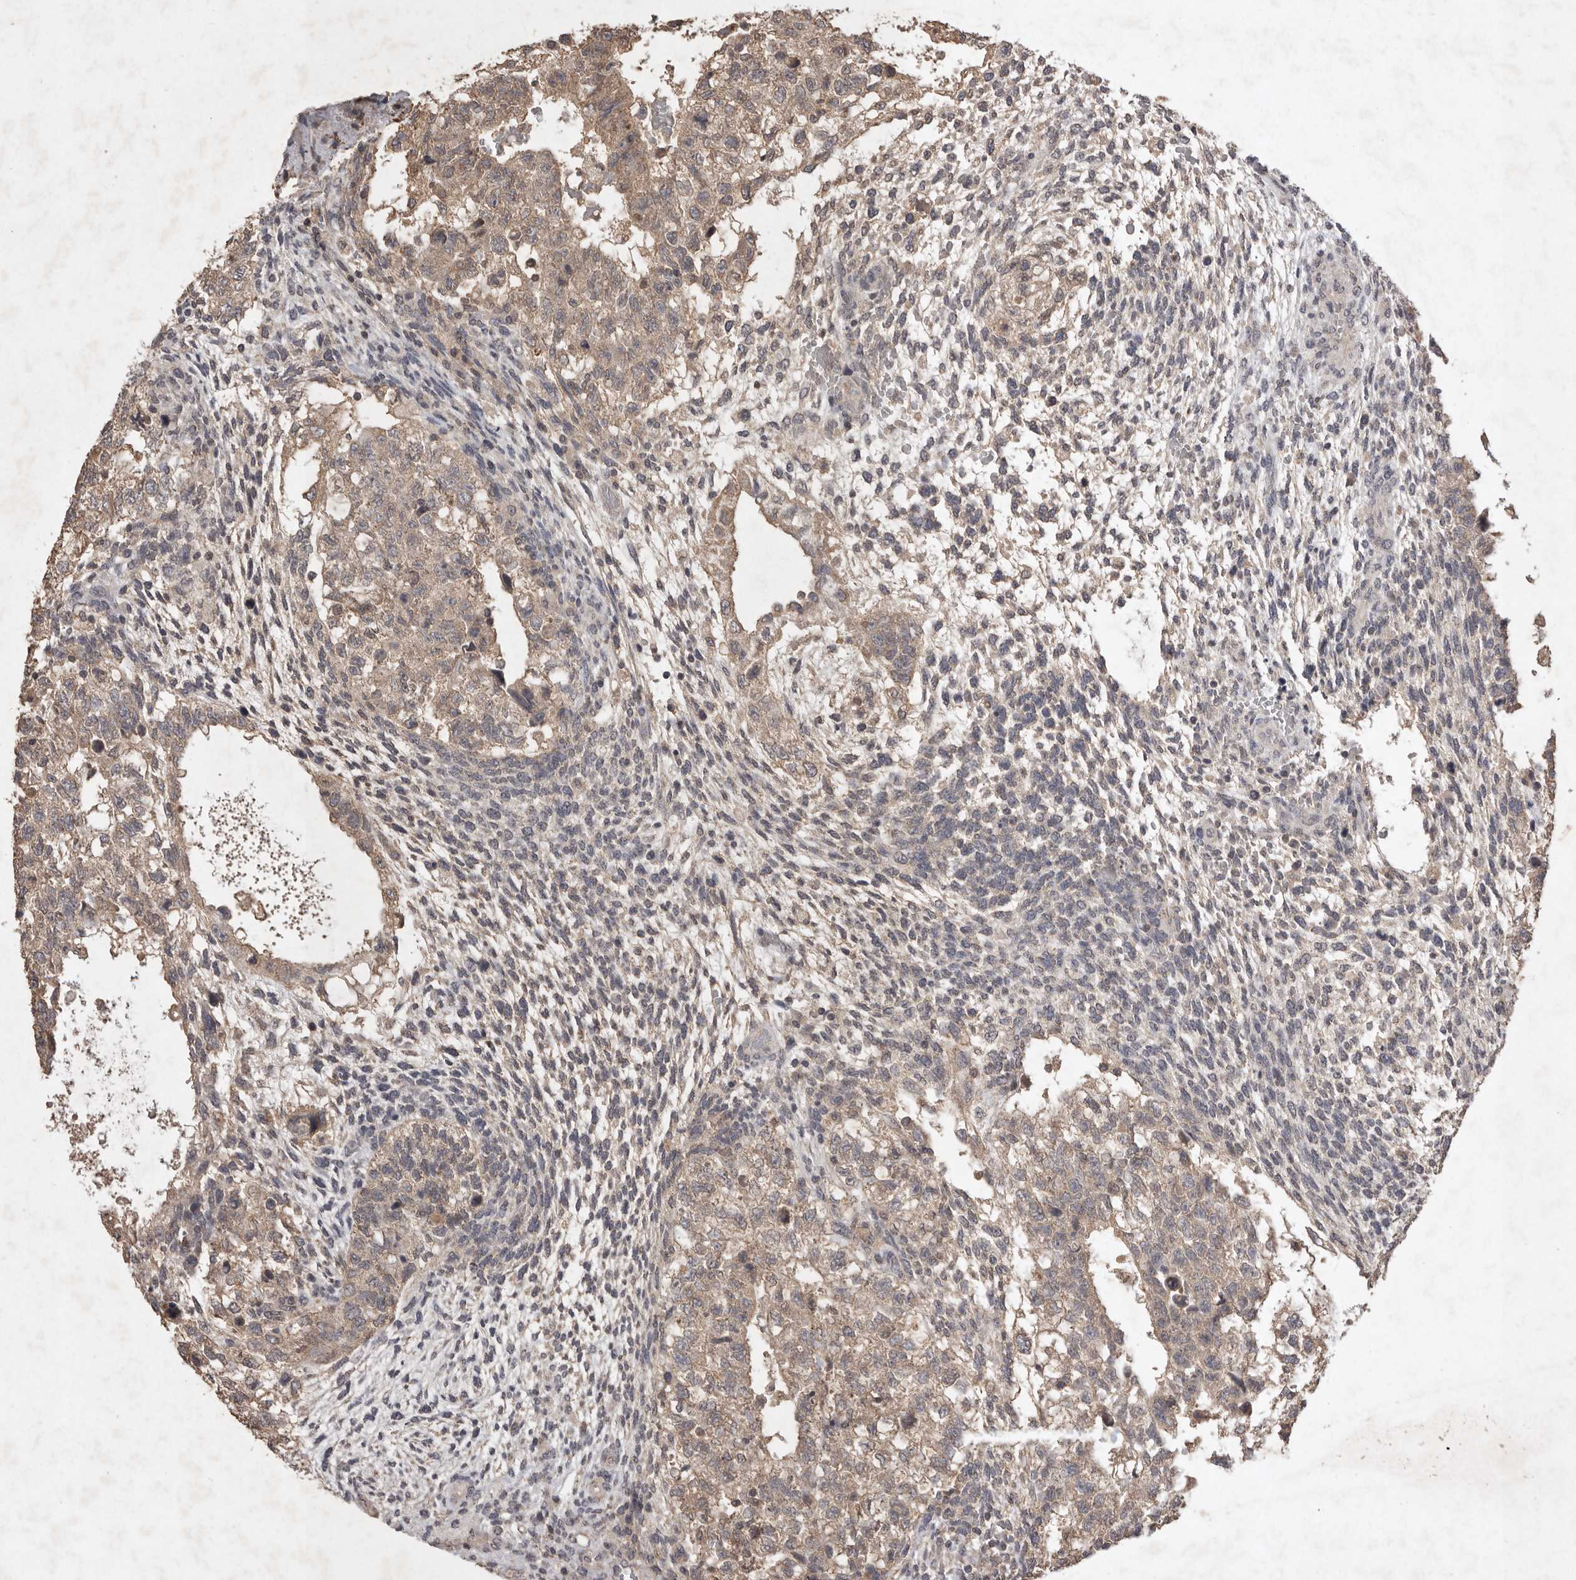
{"staining": {"intensity": "weak", "quantity": ">75%", "location": "cytoplasmic/membranous"}, "tissue": "testis cancer", "cell_type": "Tumor cells", "image_type": "cancer", "snomed": [{"axis": "morphology", "description": "Carcinoma, Embryonal, NOS"}, {"axis": "topography", "description": "Testis"}], "caption": "Immunohistochemical staining of testis cancer (embryonal carcinoma) reveals low levels of weak cytoplasmic/membranous protein positivity in approximately >75% of tumor cells. The staining is performed using DAB brown chromogen to label protein expression. The nuclei are counter-stained blue using hematoxylin.", "gene": "APLNR", "patient": {"sex": "male", "age": 36}}